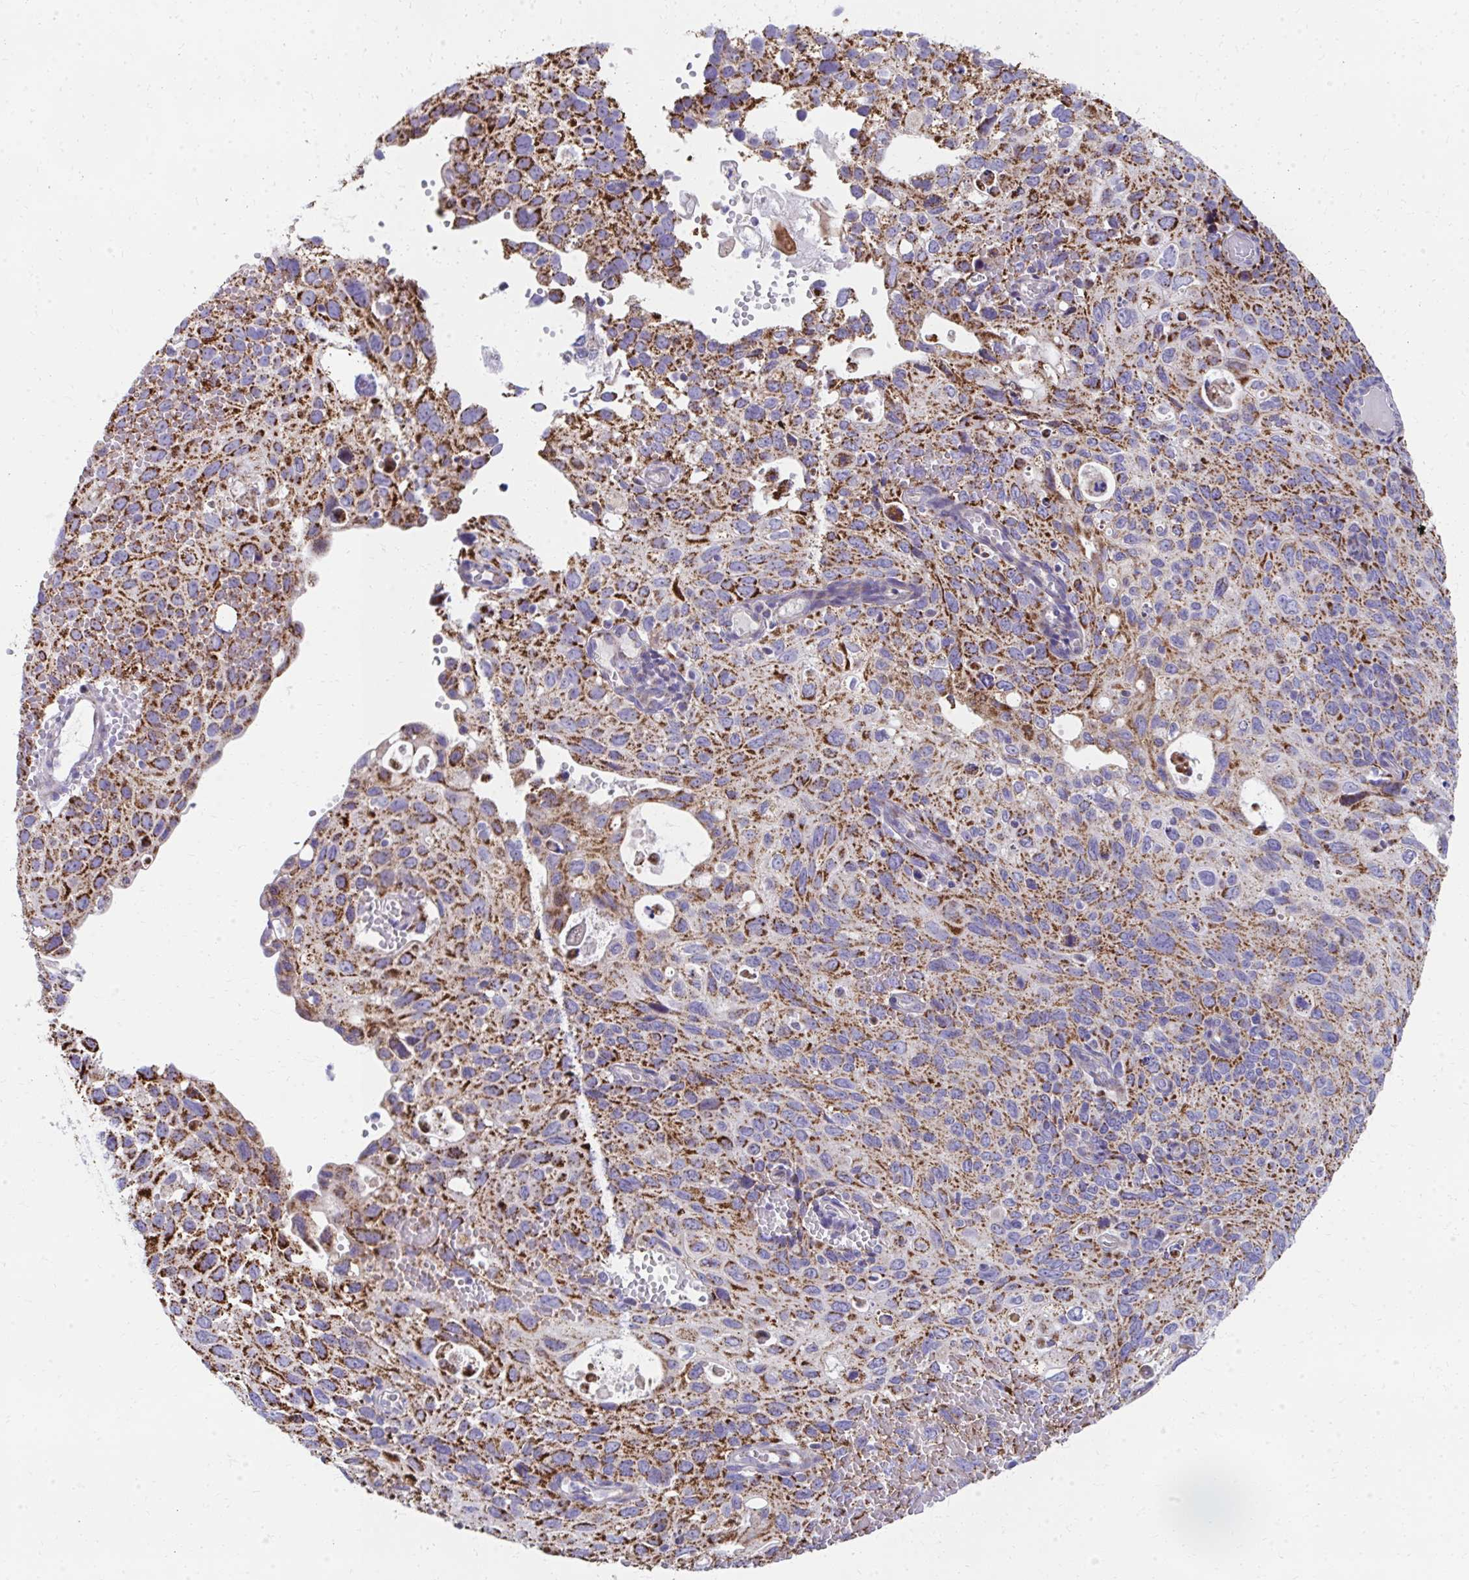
{"staining": {"intensity": "strong", "quantity": ">75%", "location": "cytoplasmic/membranous"}, "tissue": "cervical cancer", "cell_type": "Tumor cells", "image_type": "cancer", "snomed": [{"axis": "morphology", "description": "Squamous cell carcinoma, NOS"}, {"axis": "topography", "description": "Cervix"}], "caption": "Immunohistochemical staining of cervical squamous cell carcinoma reveals high levels of strong cytoplasmic/membranous staining in about >75% of tumor cells.", "gene": "IL37", "patient": {"sex": "female", "age": 70}}